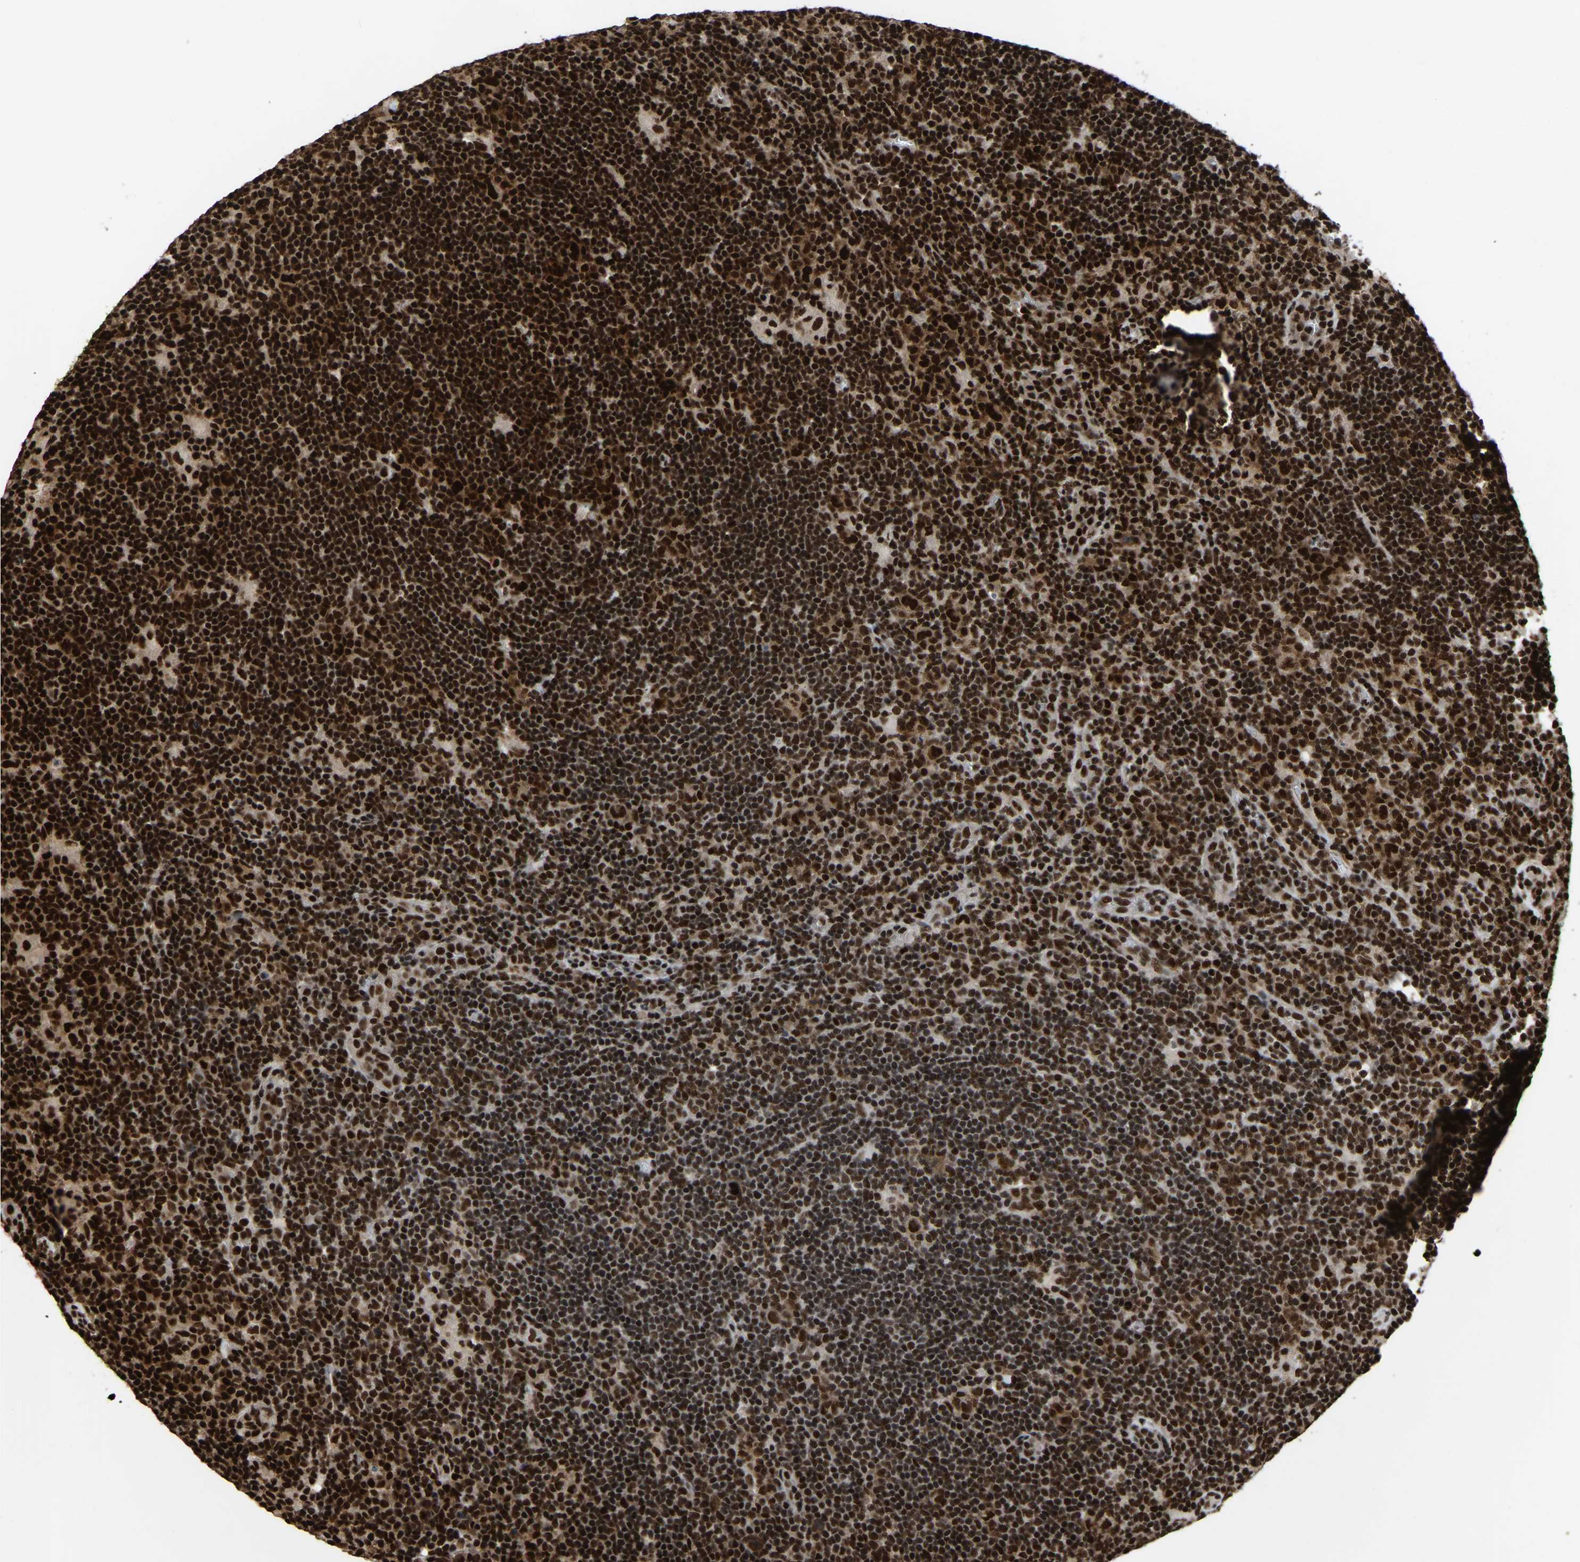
{"staining": {"intensity": "strong", "quantity": ">75%", "location": "nuclear"}, "tissue": "lymphoma", "cell_type": "Tumor cells", "image_type": "cancer", "snomed": [{"axis": "morphology", "description": "Hodgkin's disease, NOS"}, {"axis": "topography", "description": "Lymph node"}], "caption": "Lymphoma stained with a brown dye demonstrates strong nuclear positive expression in about >75% of tumor cells.", "gene": "TBL1XR1", "patient": {"sex": "female", "age": 57}}